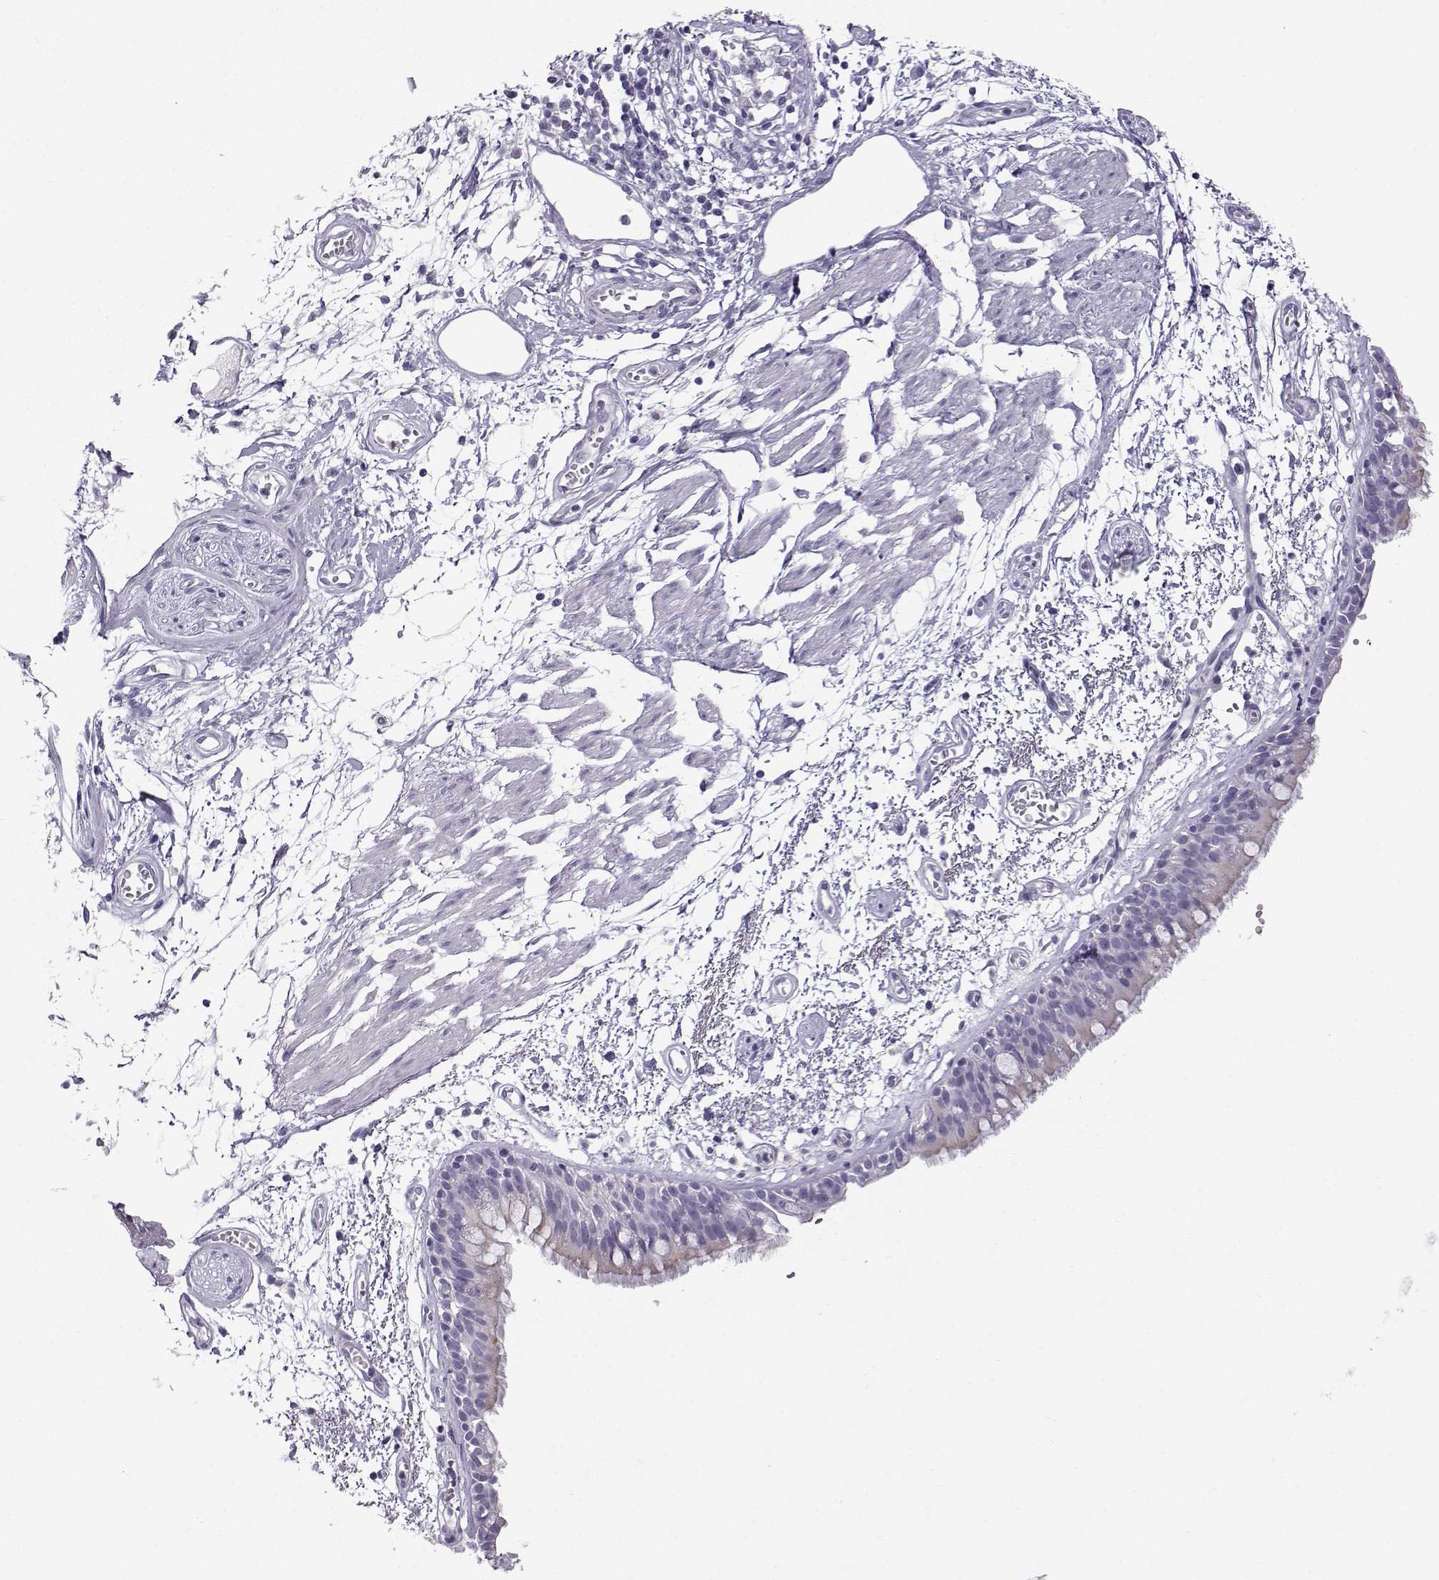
{"staining": {"intensity": "negative", "quantity": "none", "location": "none"}, "tissue": "bronchus", "cell_type": "Respiratory epithelial cells", "image_type": "normal", "snomed": [{"axis": "morphology", "description": "Normal tissue, NOS"}, {"axis": "morphology", "description": "Squamous cell carcinoma, NOS"}, {"axis": "topography", "description": "Cartilage tissue"}, {"axis": "topography", "description": "Bronchus"}, {"axis": "topography", "description": "Lung"}], "caption": "Immunohistochemistry (IHC) of unremarkable bronchus exhibits no expression in respiratory epithelial cells.", "gene": "ZBTB8B", "patient": {"sex": "male", "age": 66}}